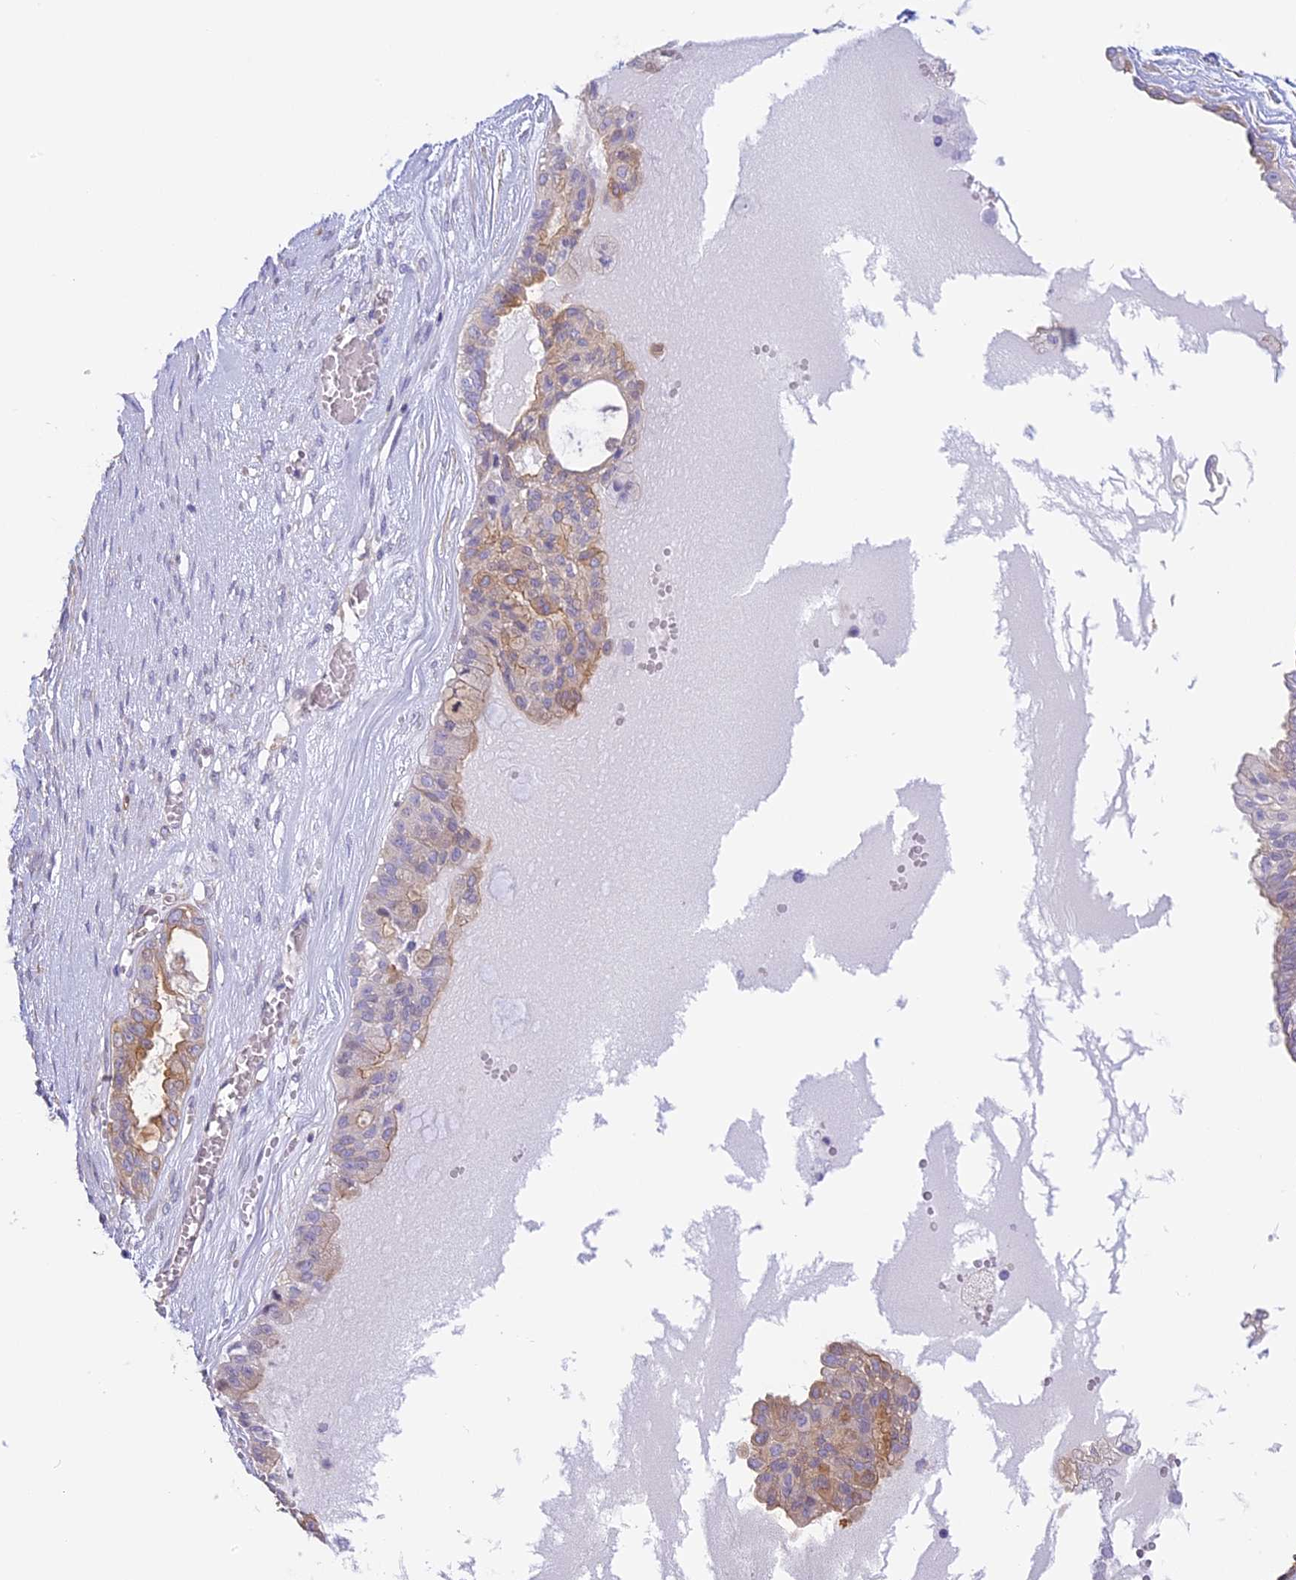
{"staining": {"intensity": "weak", "quantity": "<25%", "location": "cytoplasmic/membranous"}, "tissue": "ovarian cancer", "cell_type": "Tumor cells", "image_type": "cancer", "snomed": [{"axis": "morphology", "description": "Carcinoma, NOS"}, {"axis": "morphology", "description": "Carcinoma, endometroid"}, {"axis": "topography", "description": "Ovary"}], "caption": "A high-resolution photomicrograph shows immunohistochemistry staining of ovarian endometroid carcinoma, which shows no significant expression in tumor cells.", "gene": "HOMER3", "patient": {"sex": "female", "age": 50}}